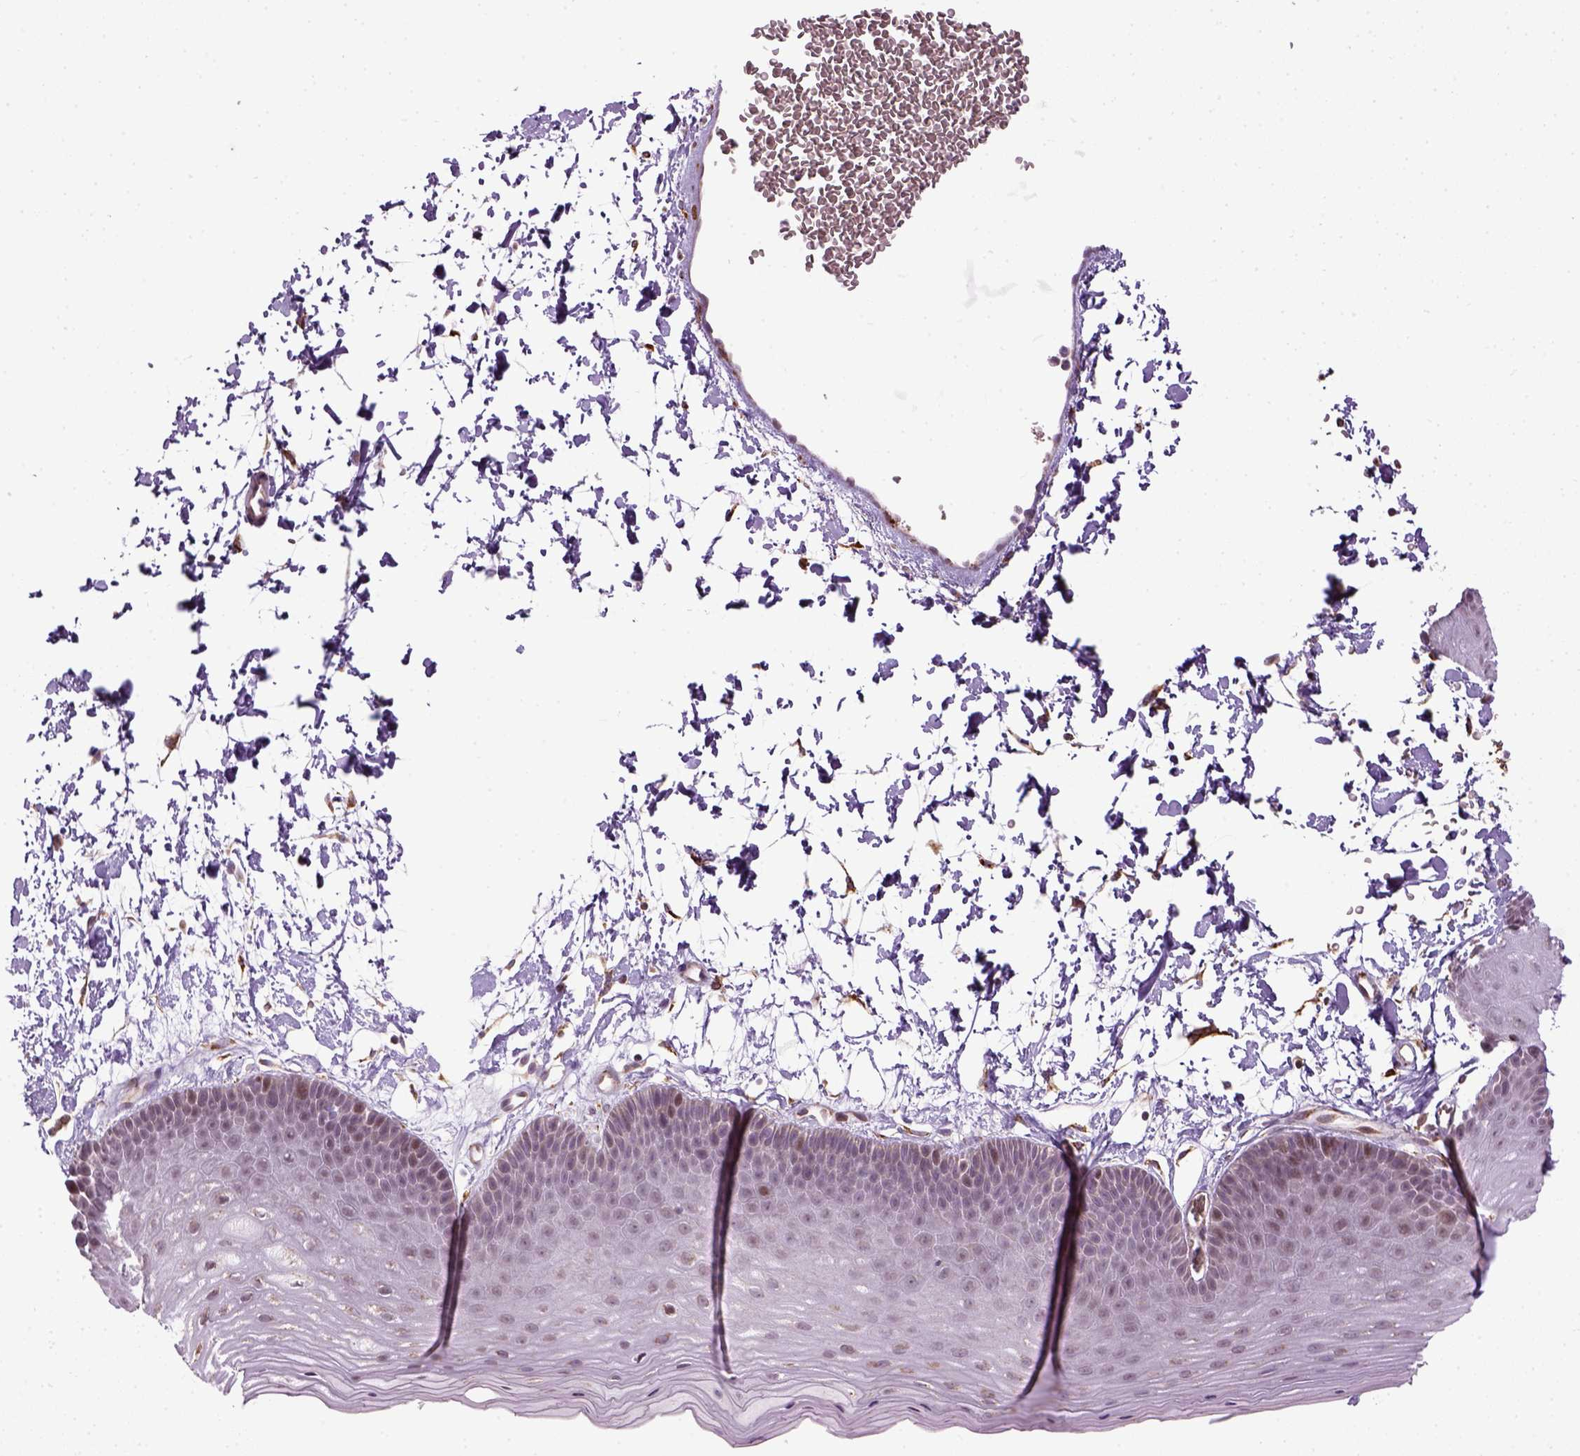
{"staining": {"intensity": "moderate", "quantity": "<25%", "location": "cytoplasmic/membranous"}, "tissue": "skin", "cell_type": "Epidermal cells", "image_type": "normal", "snomed": [{"axis": "morphology", "description": "Normal tissue, NOS"}, {"axis": "topography", "description": "Anal"}], "caption": "IHC photomicrograph of normal human skin stained for a protein (brown), which exhibits low levels of moderate cytoplasmic/membranous staining in about <25% of epidermal cells.", "gene": "XK", "patient": {"sex": "male", "age": 53}}